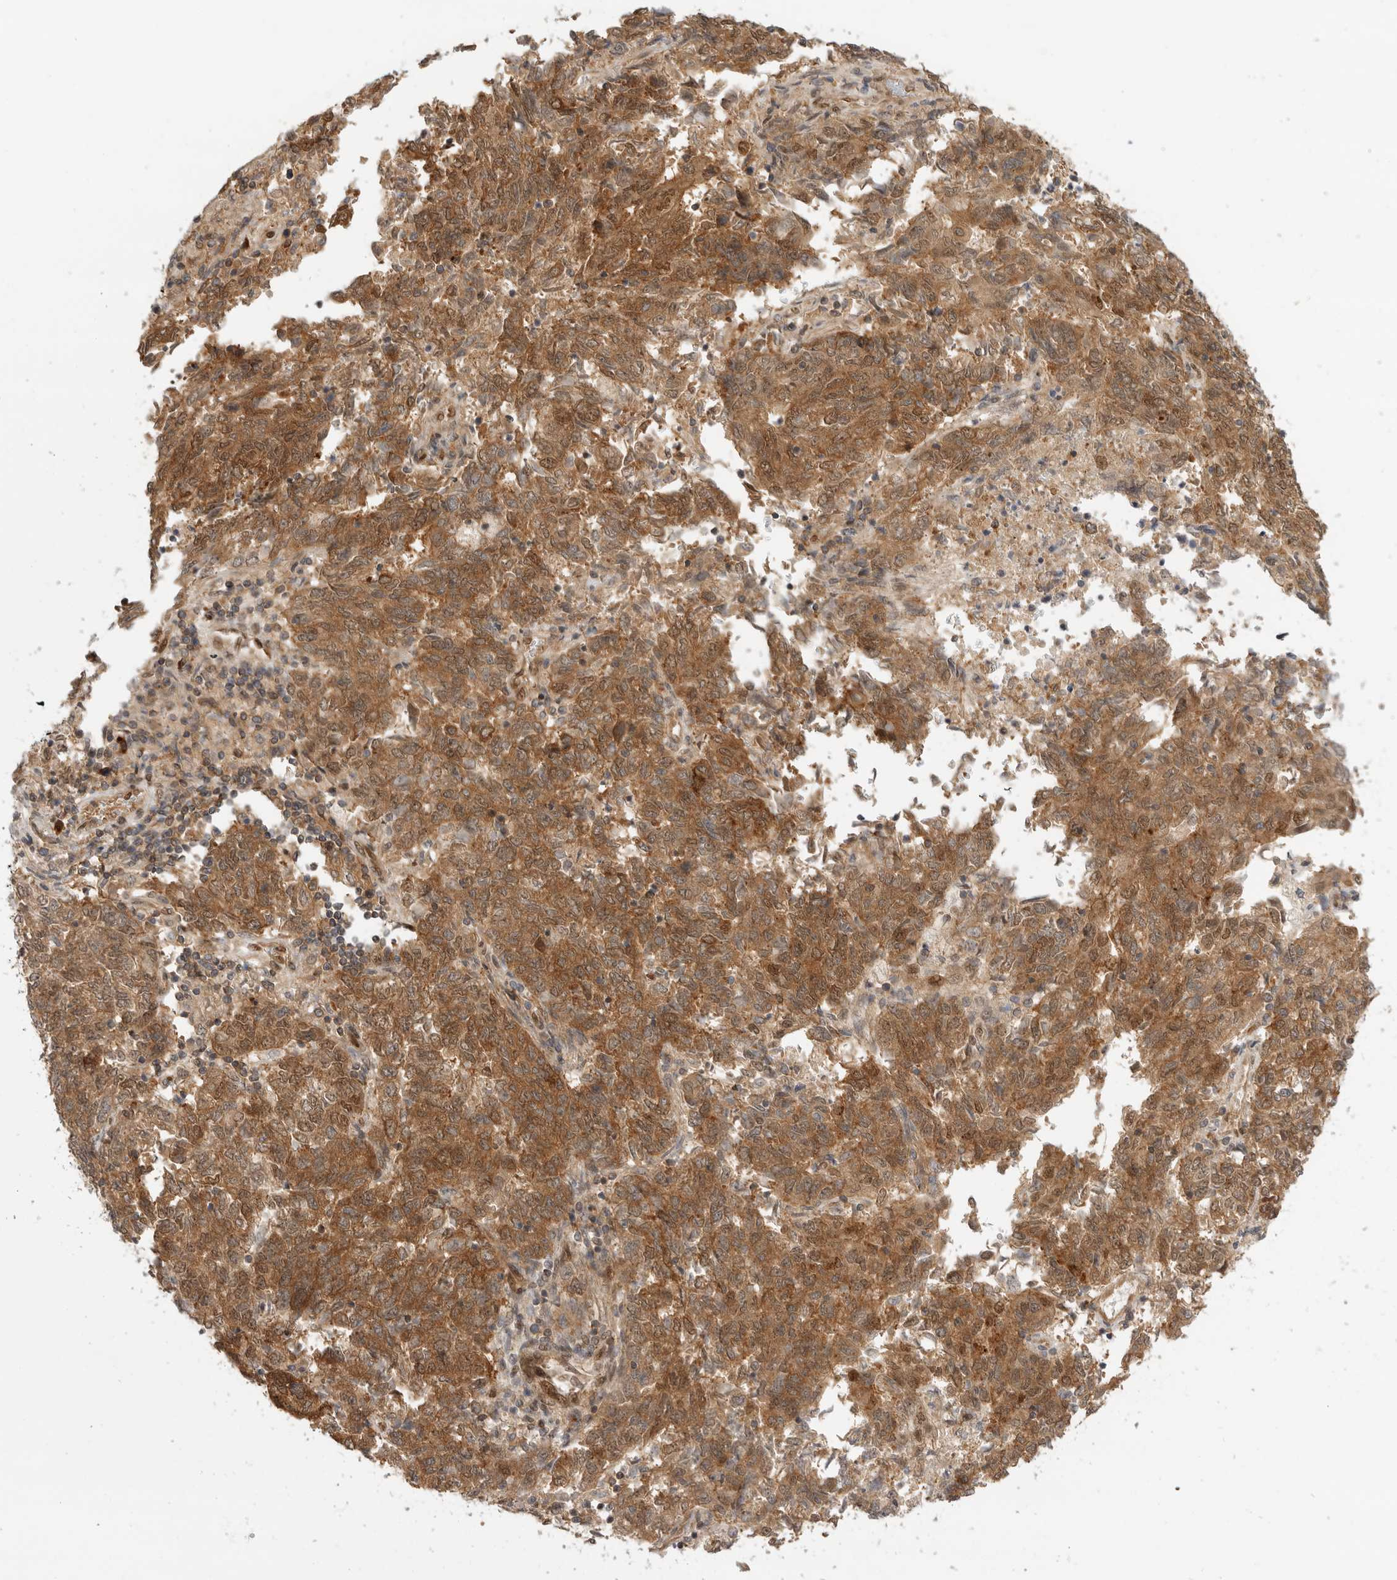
{"staining": {"intensity": "moderate", "quantity": ">75%", "location": "cytoplasmic/membranous"}, "tissue": "endometrial cancer", "cell_type": "Tumor cells", "image_type": "cancer", "snomed": [{"axis": "morphology", "description": "Adenocarcinoma, NOS"}, {"axis": "topography", "description": "Endometrium"}], "caption": "Immunohistochemistry of human endometrial adenocarcinoma reveals medium levels of moderate cytoplasmic/membranous expression in approximately >75% of tumor cells.", "gene": "DCAF8", "patient": {"sex": "female", "age": 80}}